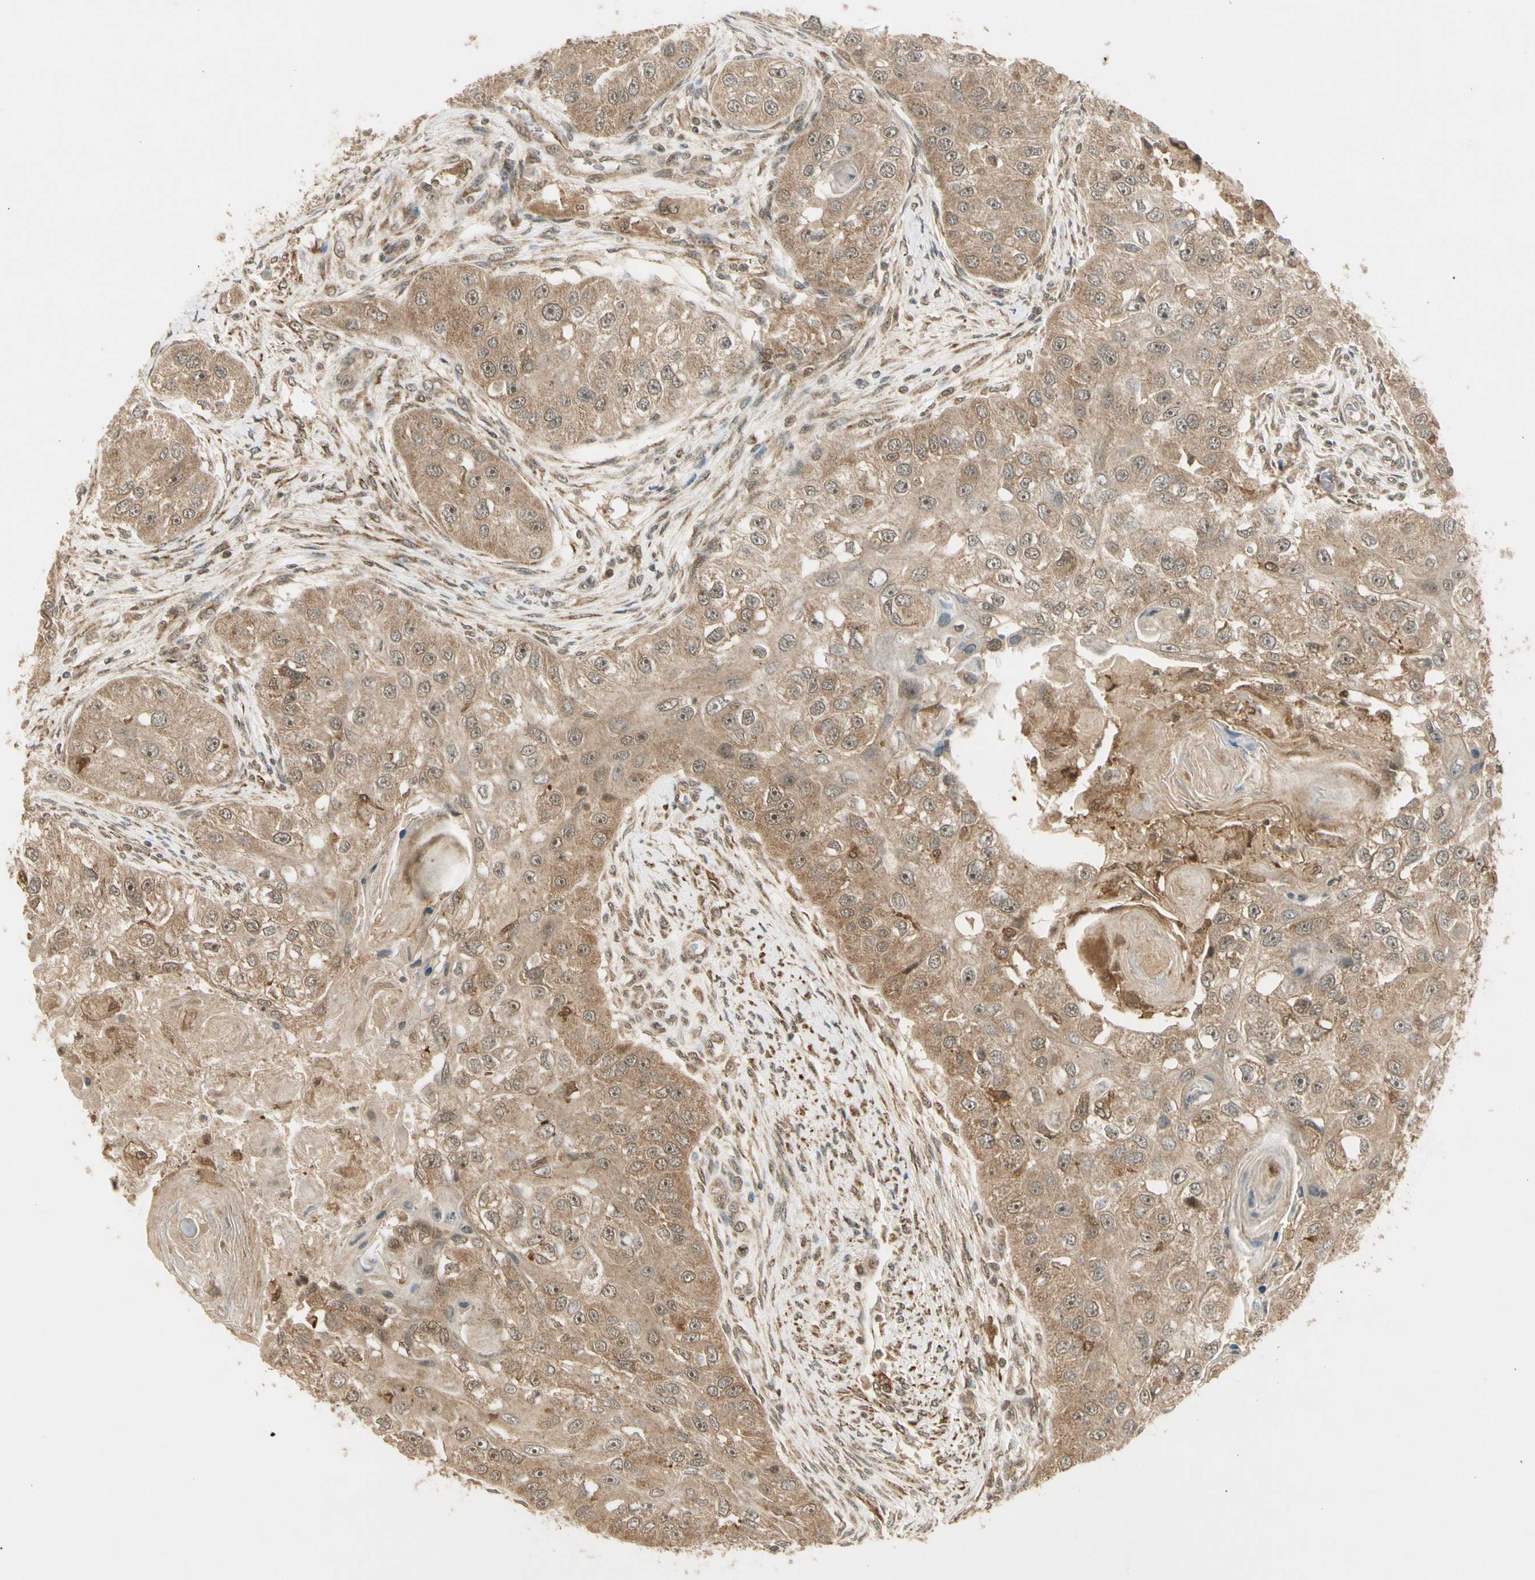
{"staining": {"intensity": "weak", "quantity": ">75%", "location": "cytoplasmic/membranous,nuclear"}, "tissue": "head and neck cancer", "cell_type": "Tumor cells", "image_type": "cancer", "snomed": [{"axis": "morphology", "description": "Normal tissue, NOS"}, {"axis": "morphology", "description": "Squamous cell carcinoma, NOS"}, {"axis": "topography", "description": "Skeletal muscle"}, {"axis": "topography", "description": "Head-Neck"}], "caption": "DAB immunohistochemical staining of head and neck cancer shows weak cytoplasmic/membranous and nuclear protein staining in approximately >75% of tumor cells. The staining was performed using DAB (3,3'-diaminobenzidine) to visualize the protein expression in brown, while the nuclei were stained in blue with hematoxylin (Magnification: 20x).", "gene": "ZNF135", "patient": {"sex": "male", "age": 51}}